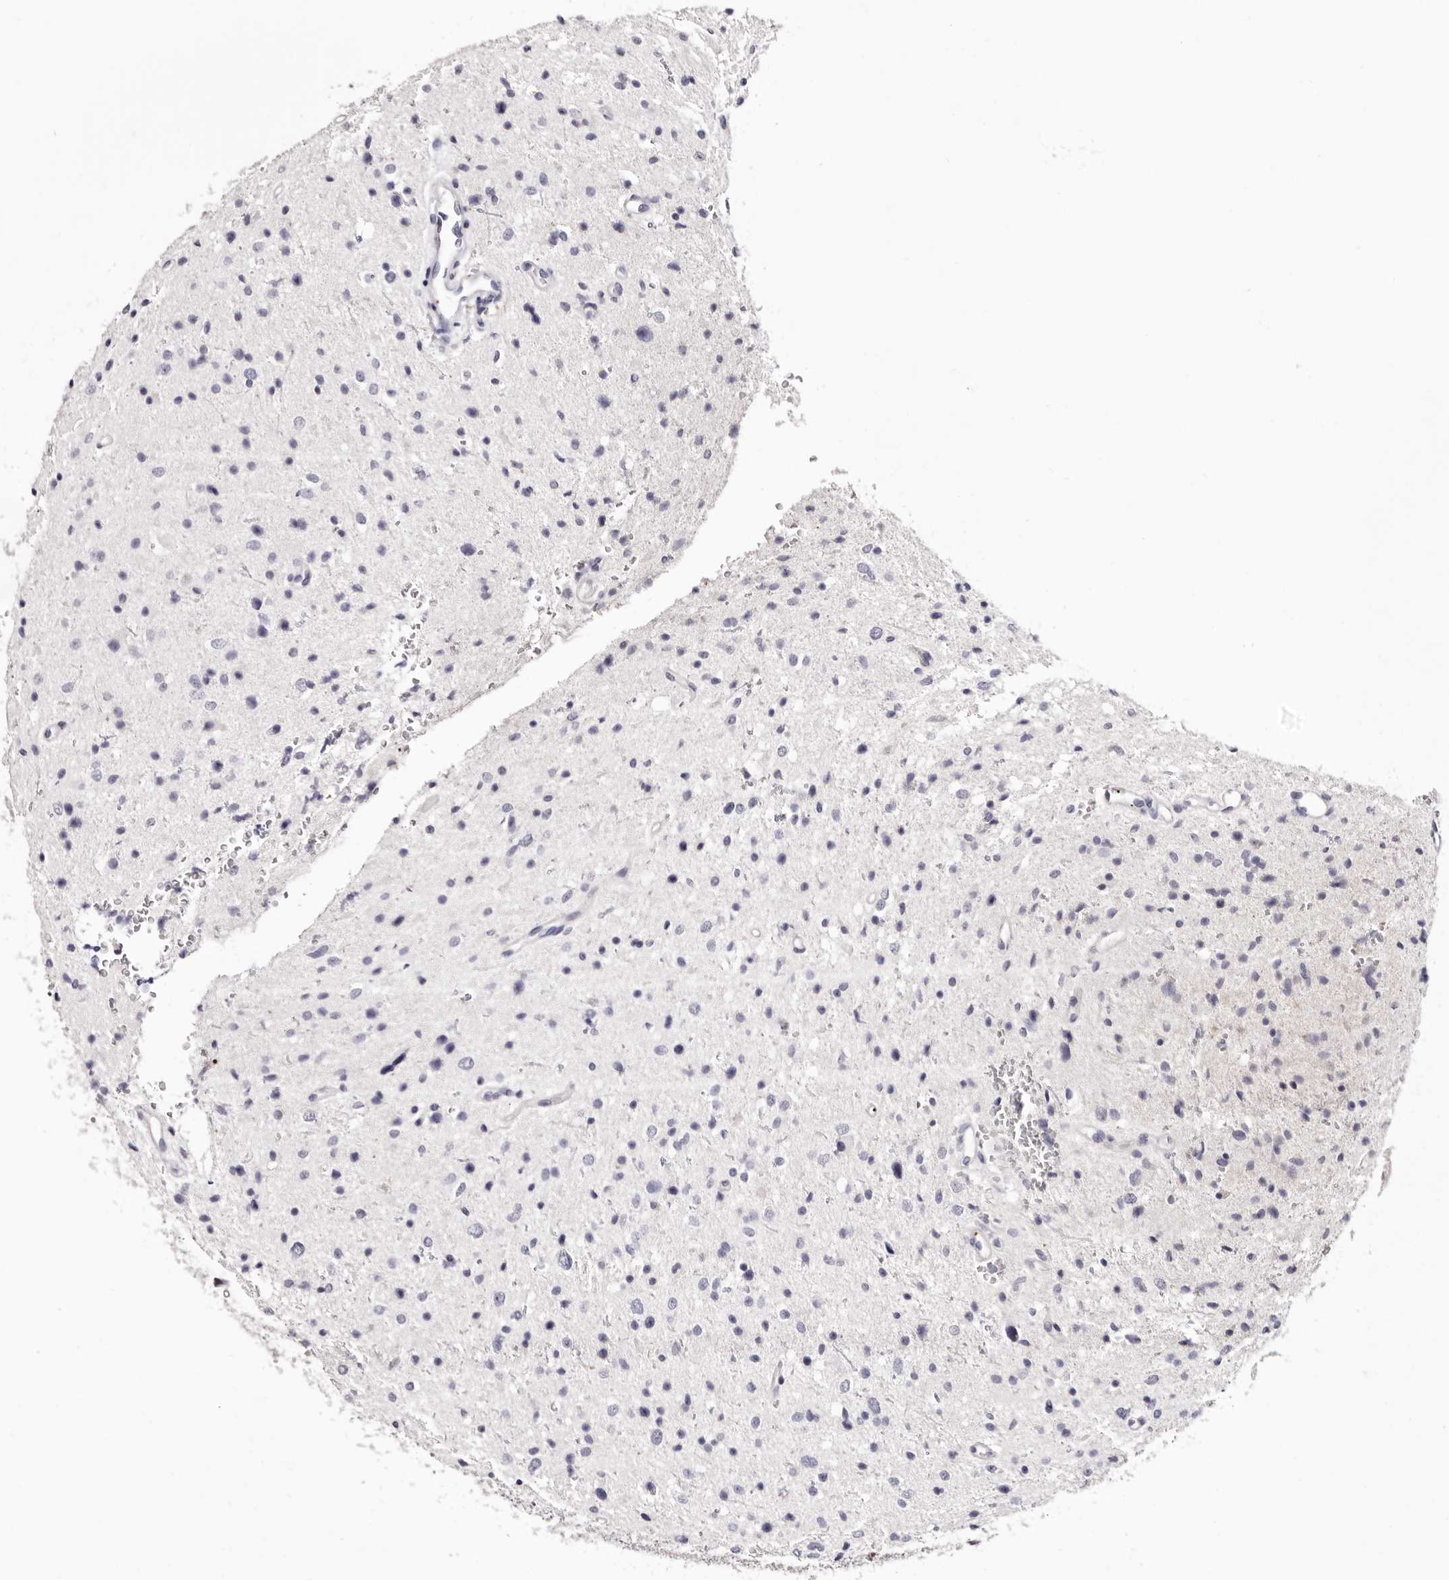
{"staining": {"intensity": "negative", "quantity": "none", "location": "none"}, "tissue": "glioma", "cell_type": "Tumor cells", "image_type": "cancer", "snomed": [{"axis": "morphology", "description": "Glioma, malignant, Low grade"}, {"axis": "topography", "description": "Brain"}], "caption": "DAB (3,3'-diaminobenzidine) immunohistochemical staining of human glioma reveals no significant positivity in tumor cells.", "gene": "PF4", "patient": {"sex": "female", "age": 37}}